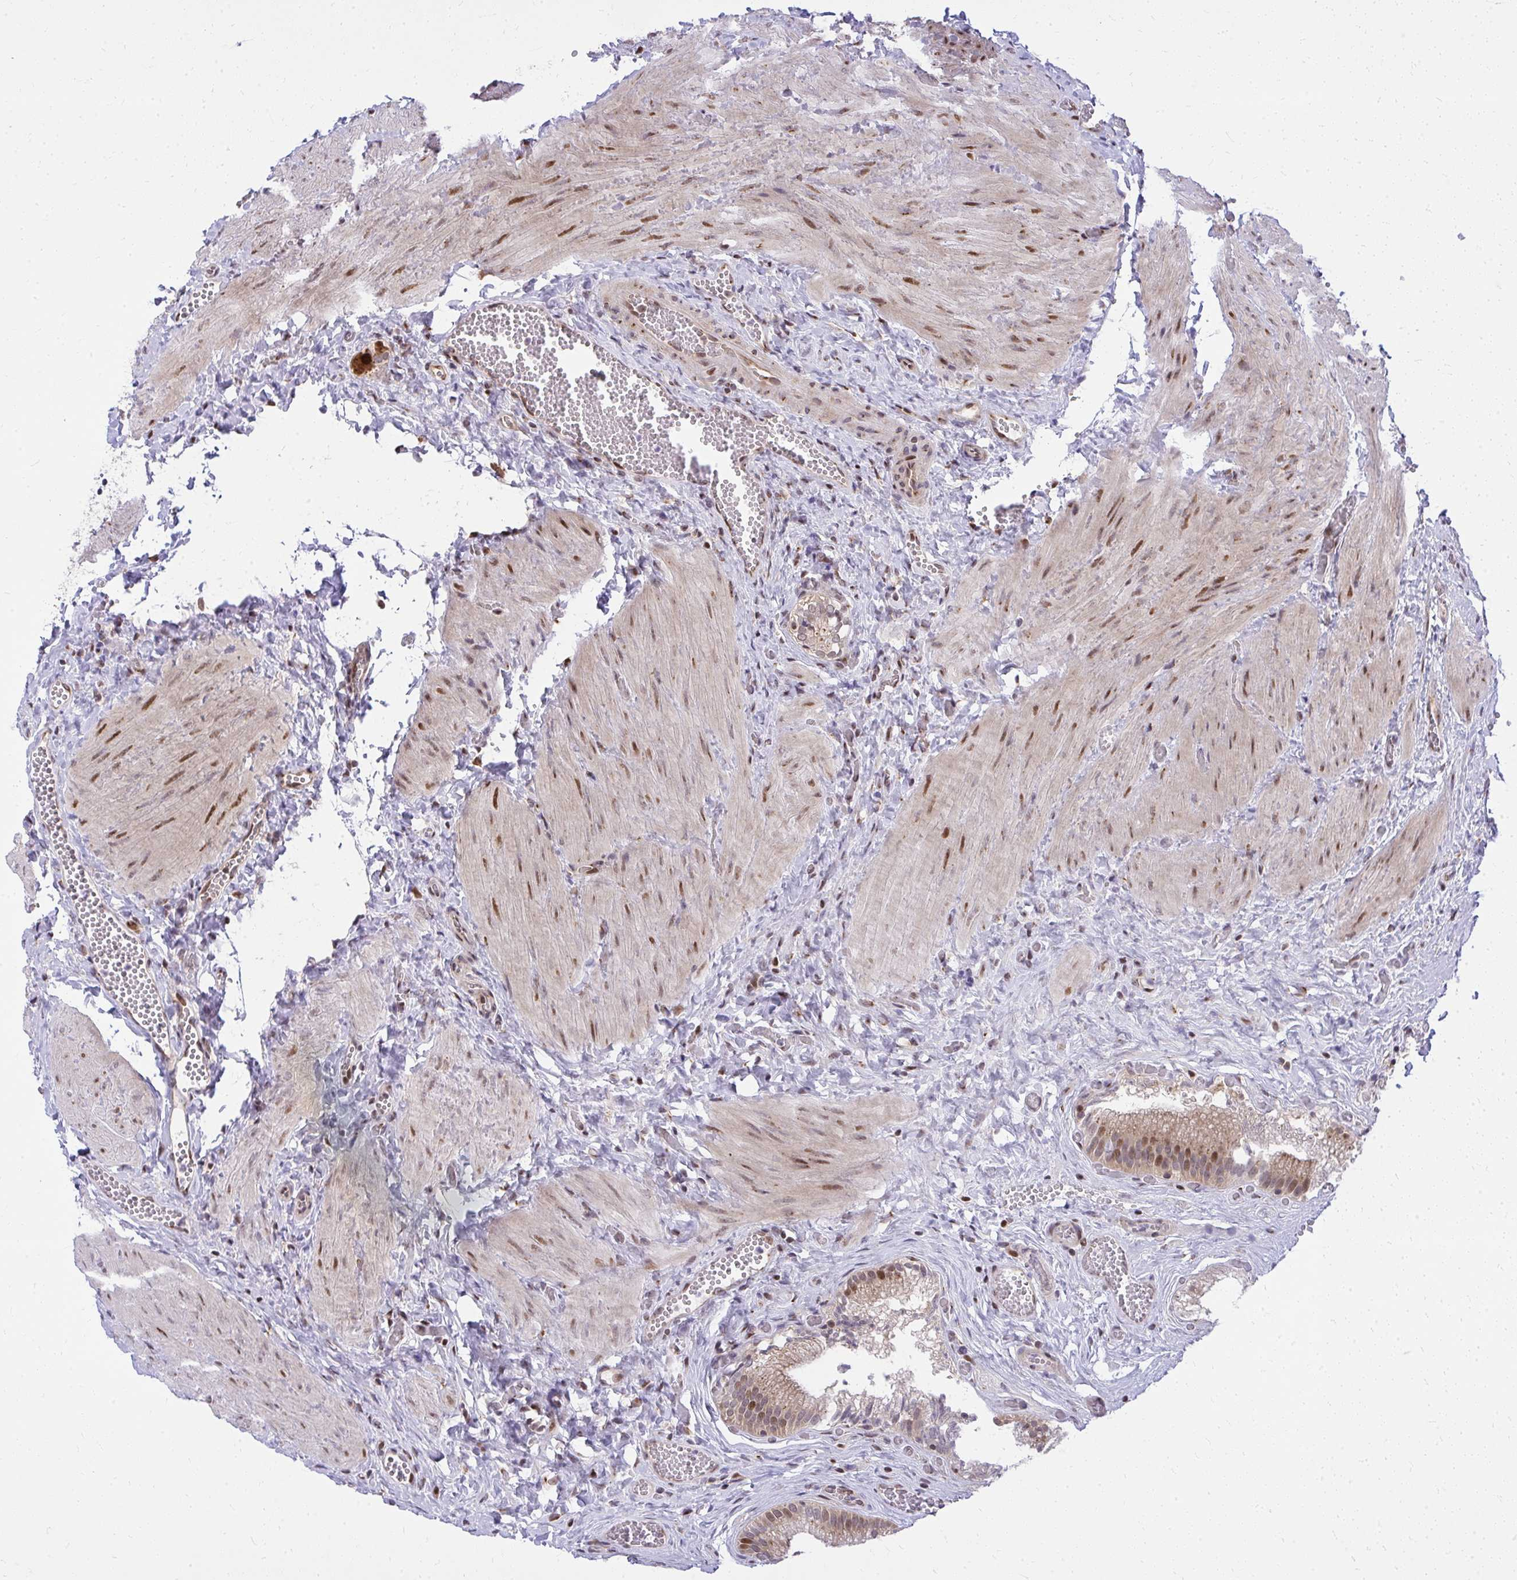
{"staining": {"intensity": "moderate", "quantity": "25%-75%", "location": "cytoplasmic/membranous,nuclear"}, "tissue": "gallbladder", "cell_type": "Glandular cells", "image_type": "normal", "snomed": [{"axis": "morphology", "description": "Normal tissue, NOS"}, {"axis": "topography", "description": "Gallbladder"}], "caption": "IHC of normal gallbladder demonstrates medium levels of moderate cytoplasmic/membranous,nuclear expression in approximately 25%-75% of glandular cells.", "gene": "PIGY", "patient": {"sex": "male", "age": 17}}